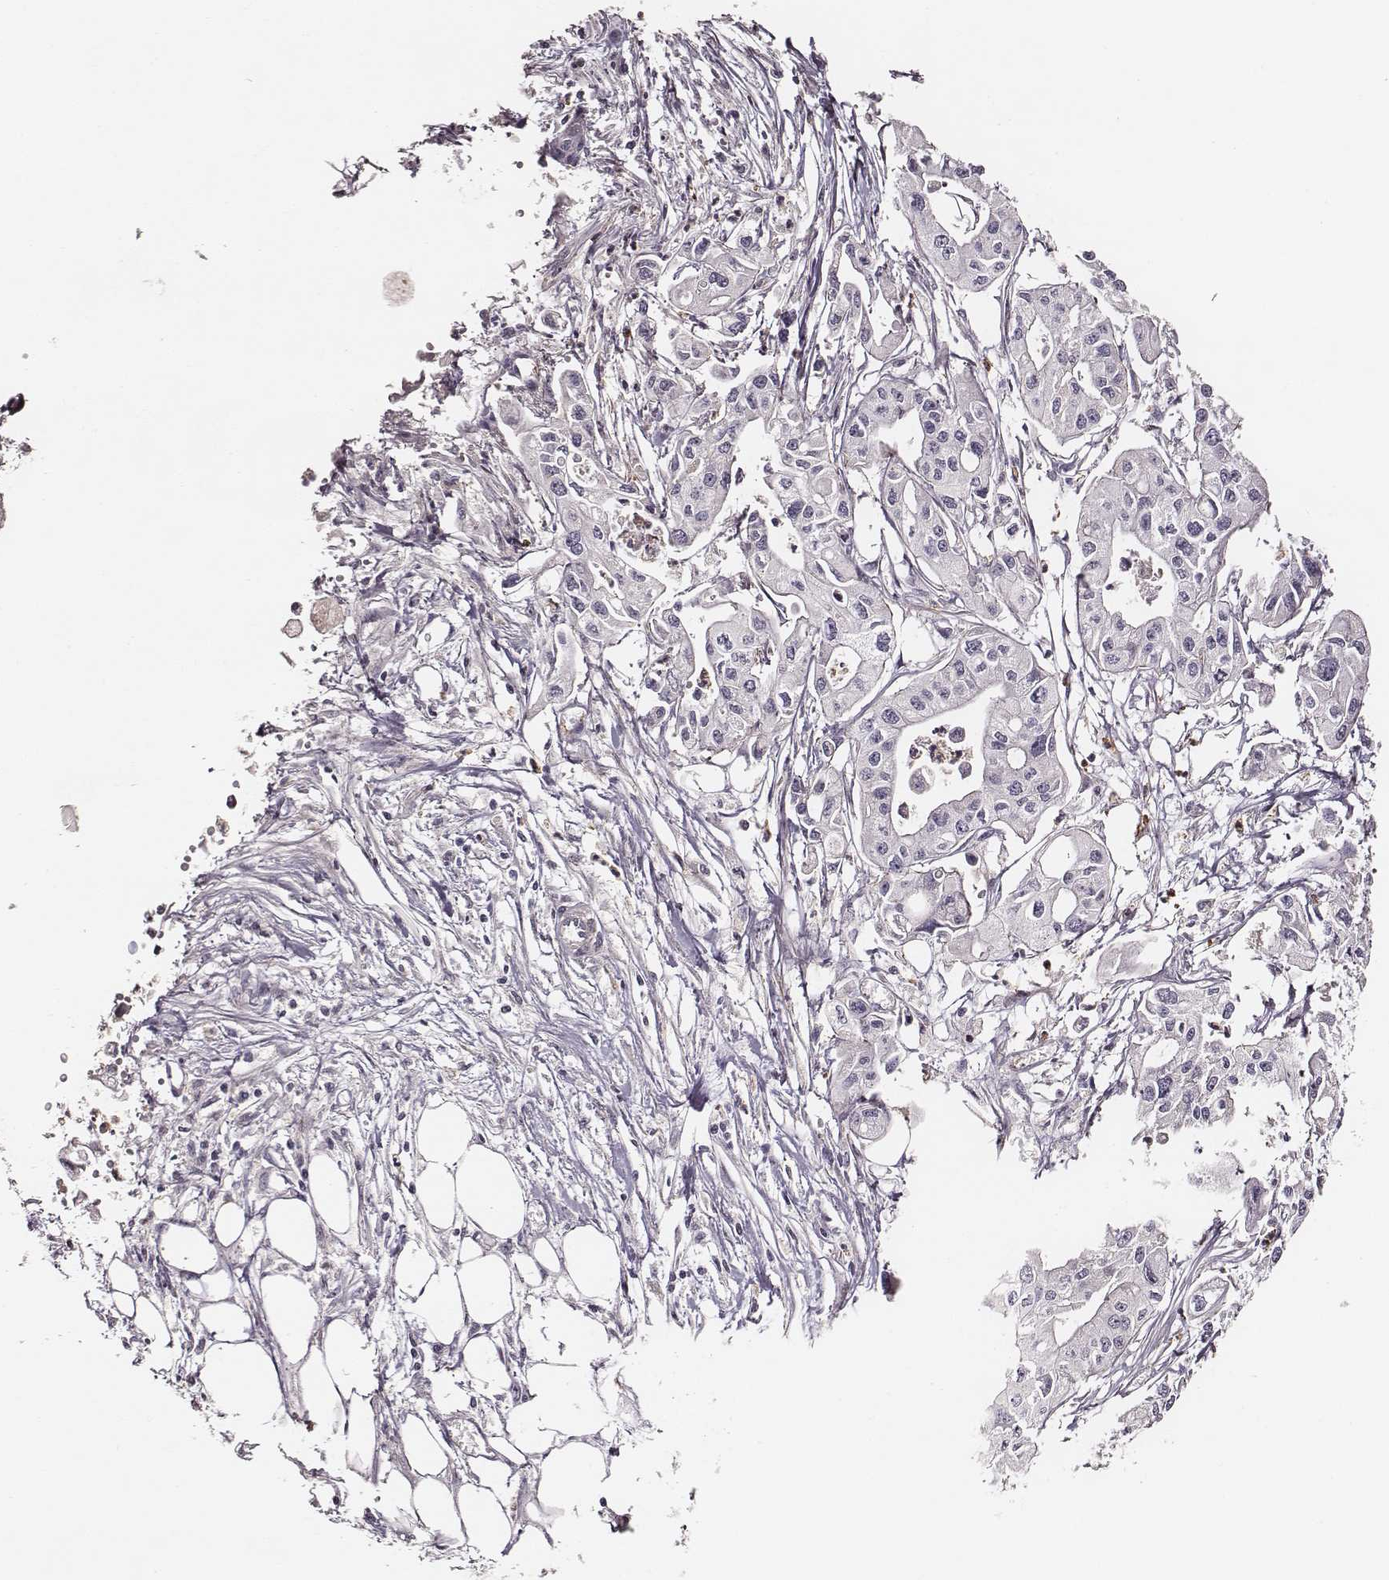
{"staining": {"intensity": "negative", "quantity": "none", "location": "none"}, "tissue": "pancreatic cancer", "cell_type": "Tumor cells", "image_type": "cancer", "snomed": [{"axis": "morphology", "description": "Adenocarcinoma, NOS"}, {"axis": "topography", "description": "Pancreas"}], "caption": "A photomicrograph of human adenocarcinoma (pancreatic) is negative for staining in tumor cells.", "gene": "ZYX", "patient": {"sex": "male", "age": 70}}